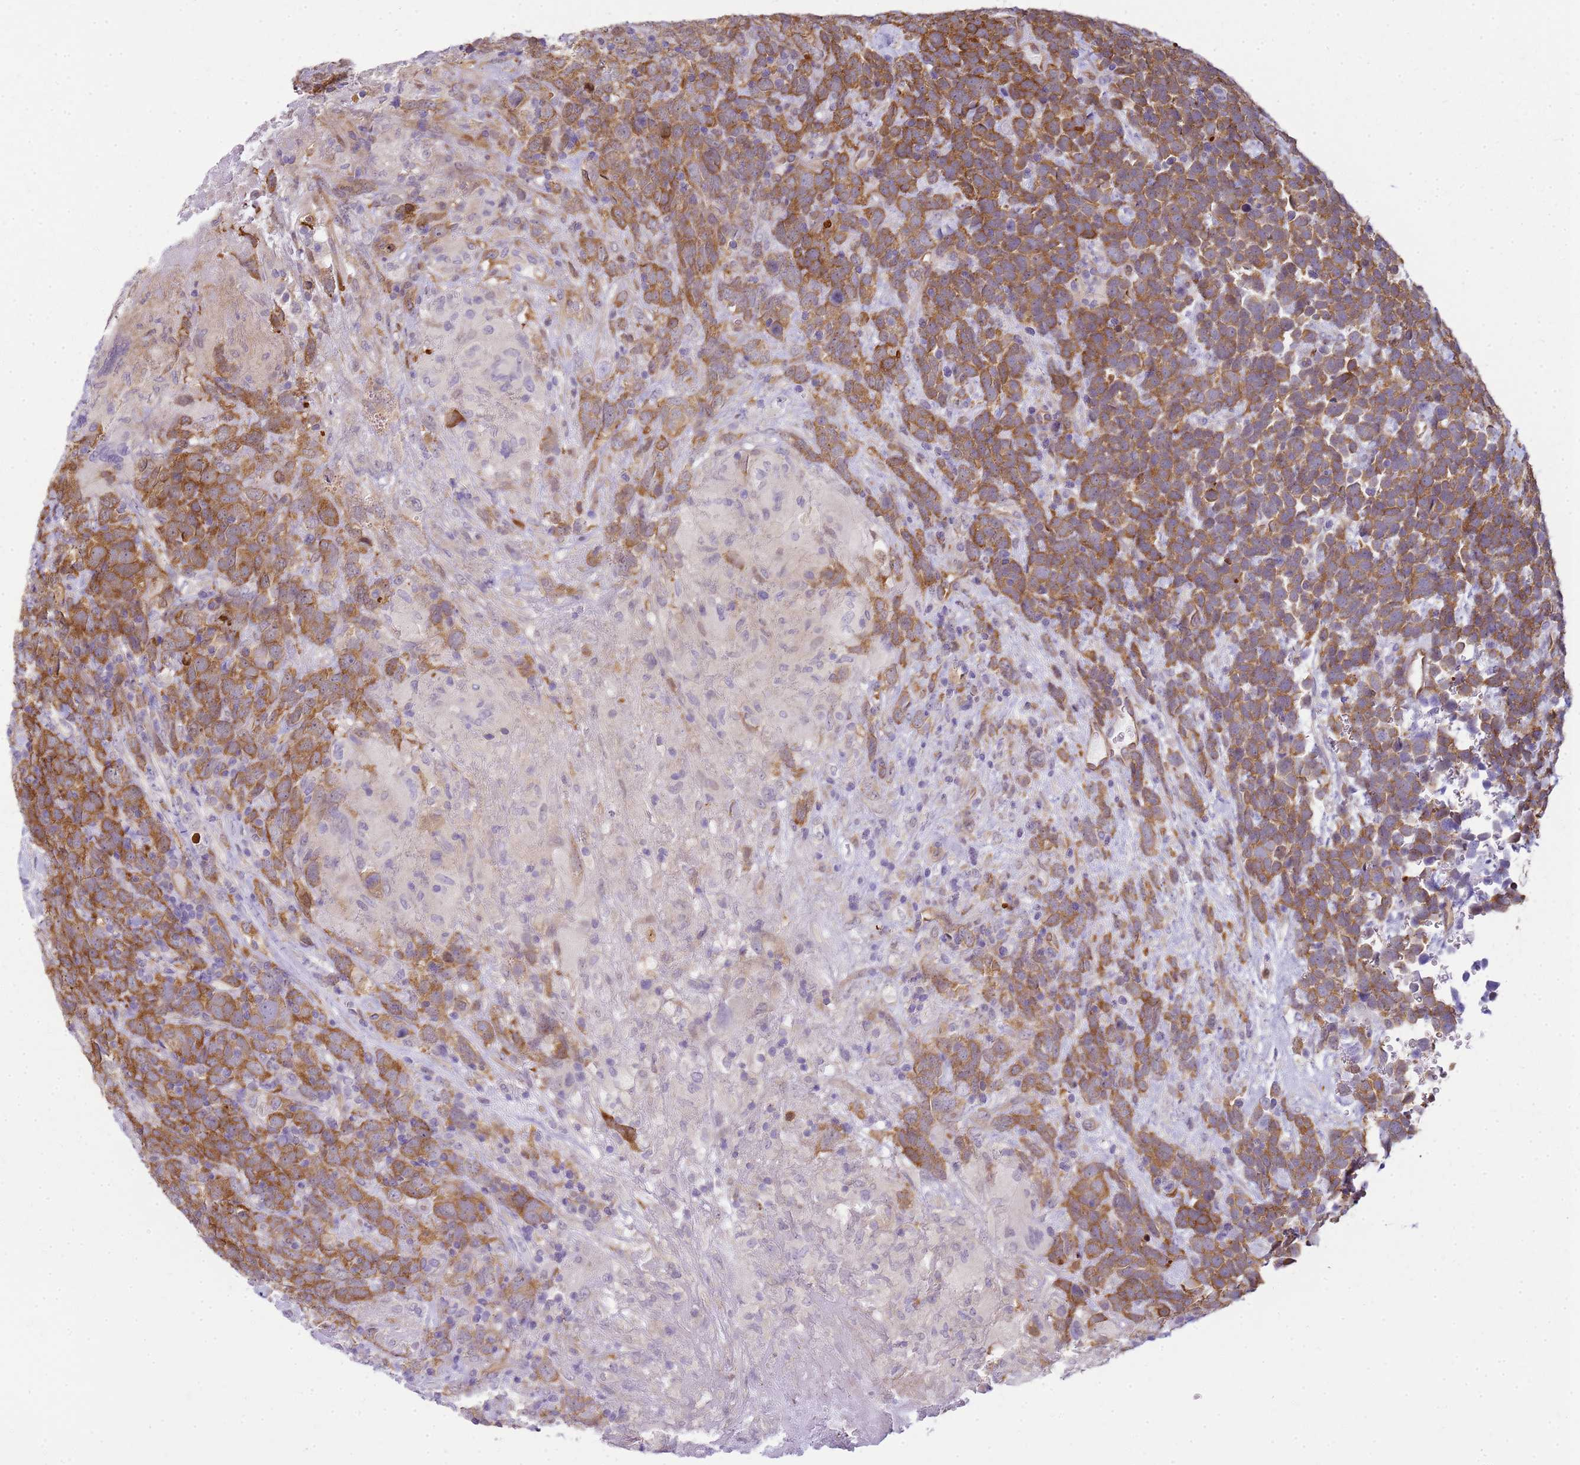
{"staining": {"intensity": "moderate", "quantity": ">75%", "location": "cytoplasmic/membranous"}, "tissue": "urothelial cancer", "cell_type": "Tumor cells", "image_type": "cancer", "snomed": [{"axis": "morphology", "description": "Urothelial carcinoma, High grade"}, {"axis": "topography", "description": "Urinary bladder"}], "caption": "Immunohistochemical staining of human urothelial carcinoma (high-grade) exhibits medium levels of moderate cytoplasmic/membranous protein staining in approximately >75% of tumor cells. The staining is performed using DAB (3,3'-diaminobenzidine) brown chromogen to label protein expression. The nuclei are counter-stained blue using hematoxylin.", "gene": "YWHAE", "patient": {"sex": "female", "age": 82}}